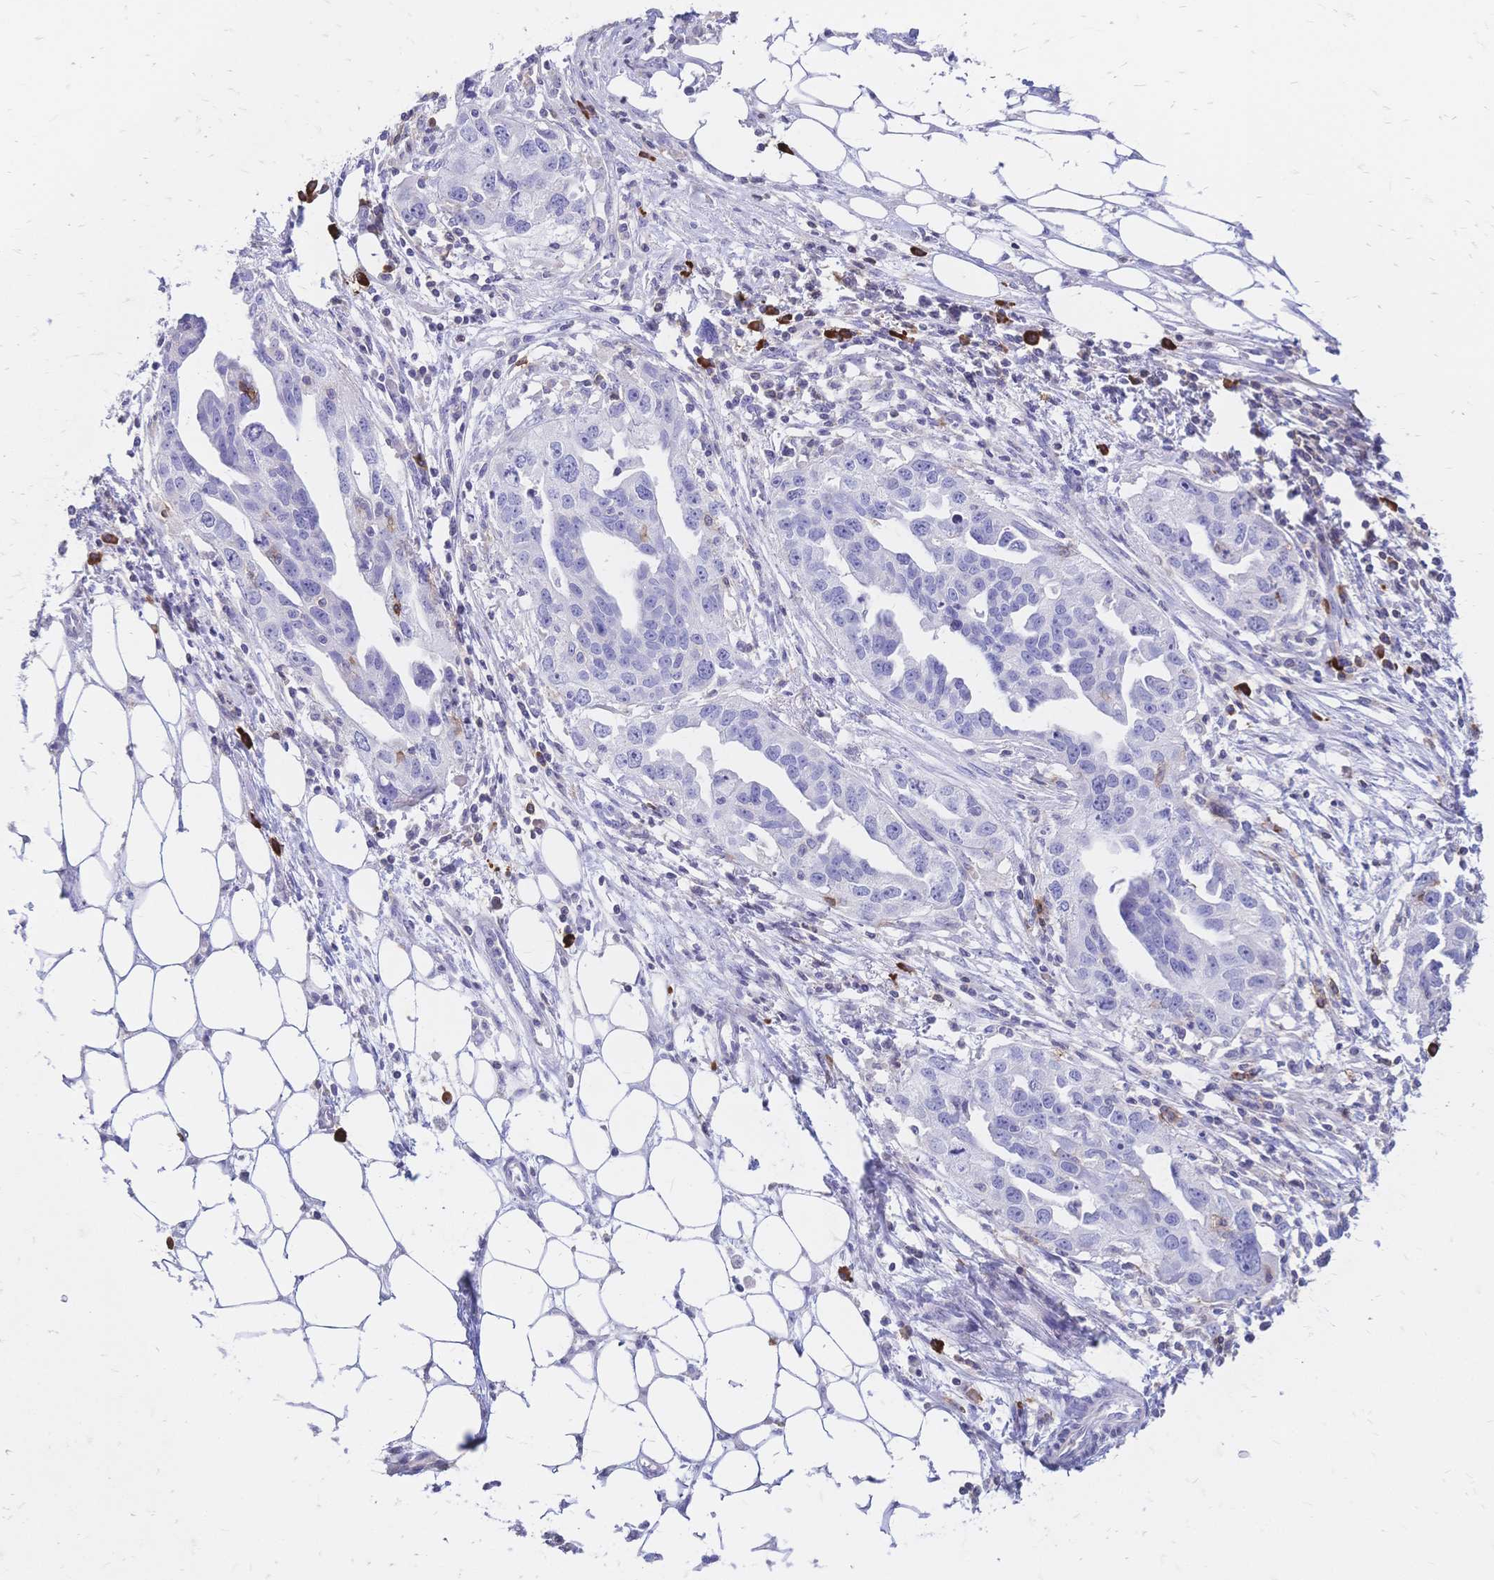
{"staining": {"intensity": "negative", "quantity": "none", "location": "none"}, "tissue": "ovarian cancer", "cell_type": "Tumor cells", "image_type": "cancer", "snomed": [{"axis": "morphology", "description": "Carcinoma, endometroid"}, {"axis": "morphology", "description": "Cystadenocarcinoma, serous, NOS"}, {"axis": "topography", "description": "Ovary"}], "caption": "Ovarian serous cystadenocarcinoma was stained to show a protein in brown. There is no significant expression in tumor cells.", "gene": "IL2RA", "patient": {"sex": "female", "age": 45}}